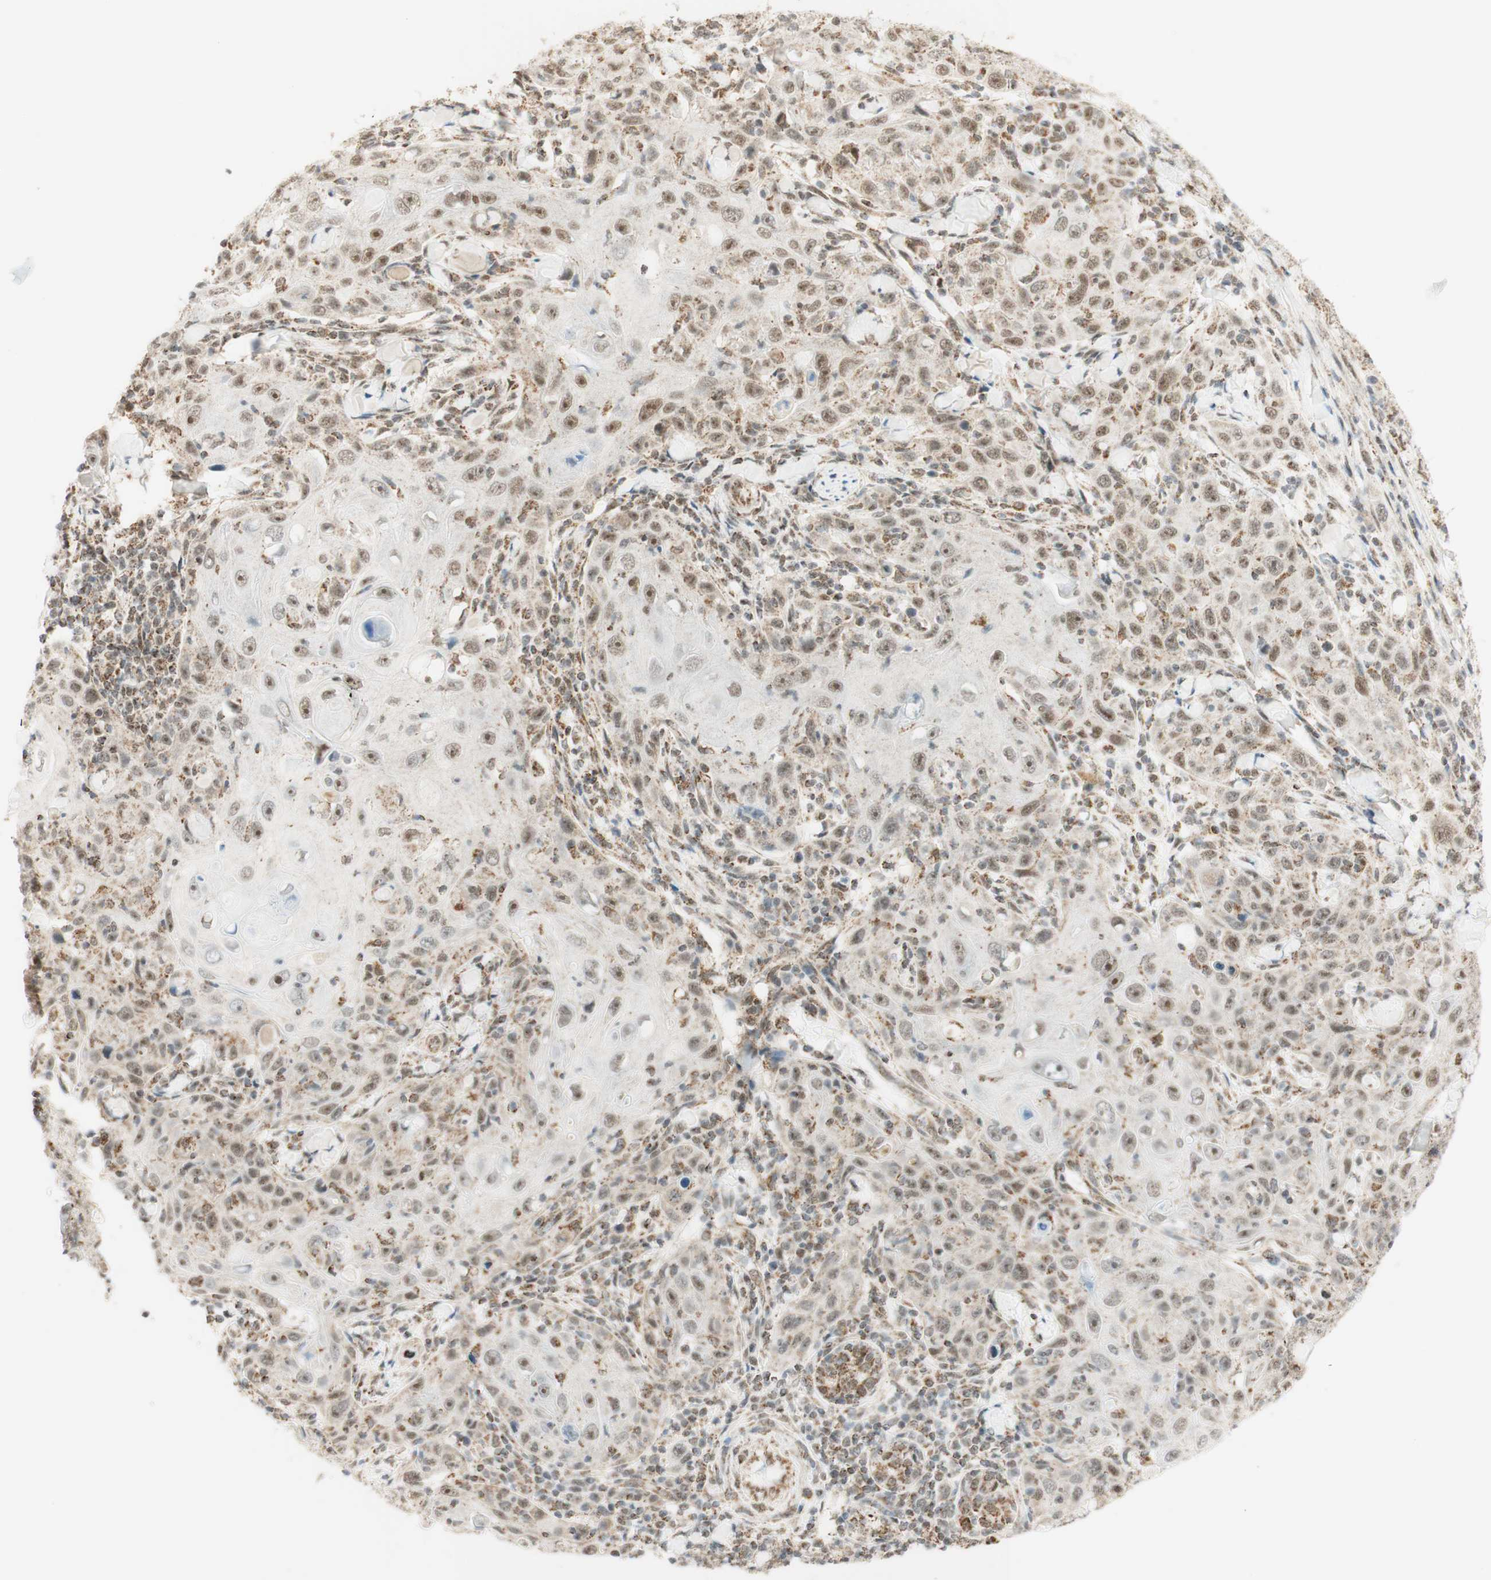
{"staining": {"intensity": "weak", "quantity": ">75%", "location": "nuclear"}, "tissue": "skin cancer", "cell_type": "Tumor cells", "image_type": "cancer", "snomed": [{"axis": "morphology", "description": "Squamous cell carcinoma, NOS"}, {"axis": "topography", "description": "Skin"}], "caption": "A high-resolution micrograph shows IHC staining of skin cancer (squamous cell carcinoma), which shows weak nuclear staining in about >75% of tumor cells. Nuclei are stained in blue.", "gene": "ZNF782", "patient": {"sex": "female", "age": 88}}